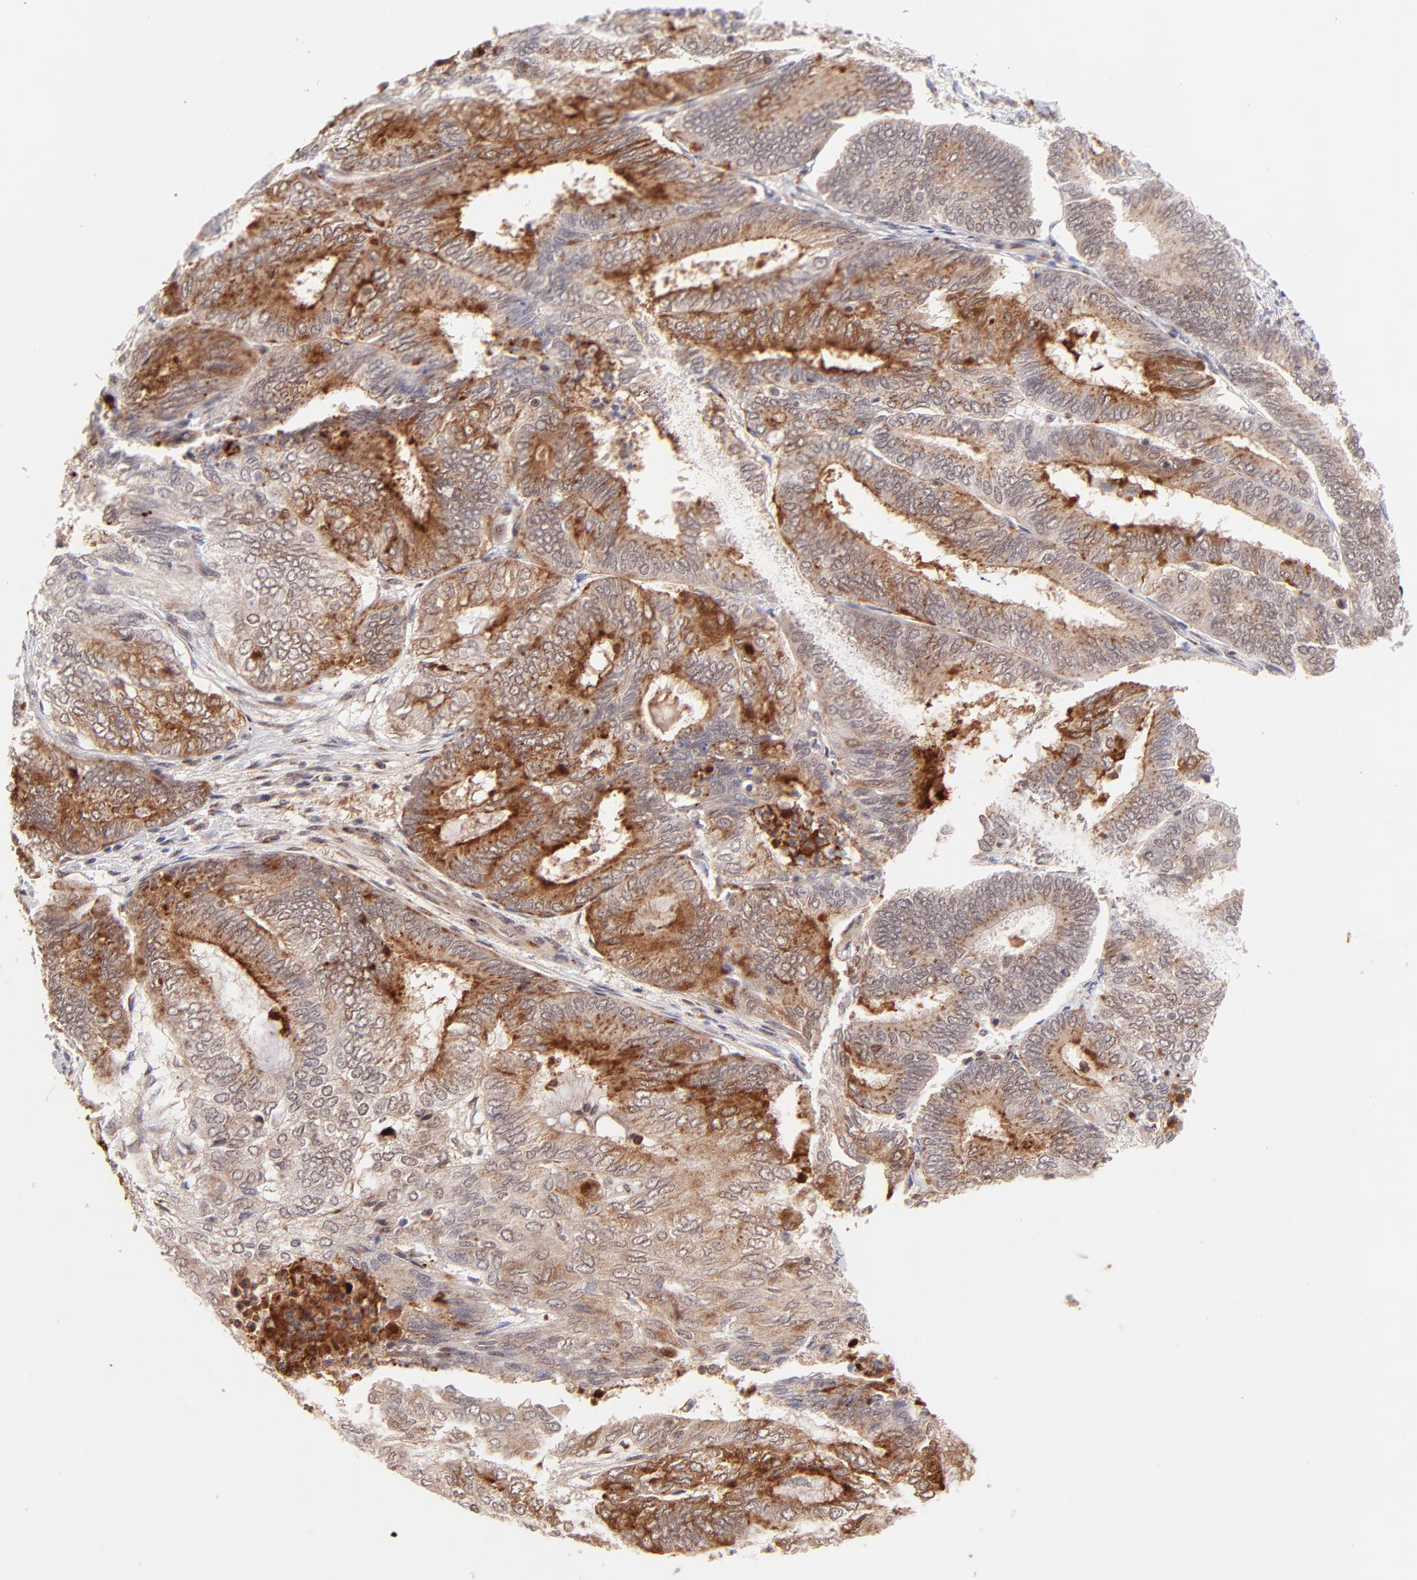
{"staining": {"intensity": "moderate", "quantity": "25%-75%", "location": "cytoplasmic/membranous"}, "tissue": "endometrial cancer", "cell_type": "Tumor cells", "image_type": "cancer", "snomed": [{"axis": "morphology", "description": "Adenocarcinoma, NOS"}, {"axis": "topography", "description": "Endometrium"}], "caption": "Endometrial cancer stained with DAB immunohistochemistry (IHC) exhibits medium levels of moderate cytoplasmic/membranous staining in approximately 25%-75% of tumor cells. The protein of interest is shown in brown color, while the nuclei are stained blue.", "gene": "MED12", "patient": {"sex": "female", "age": 59}}